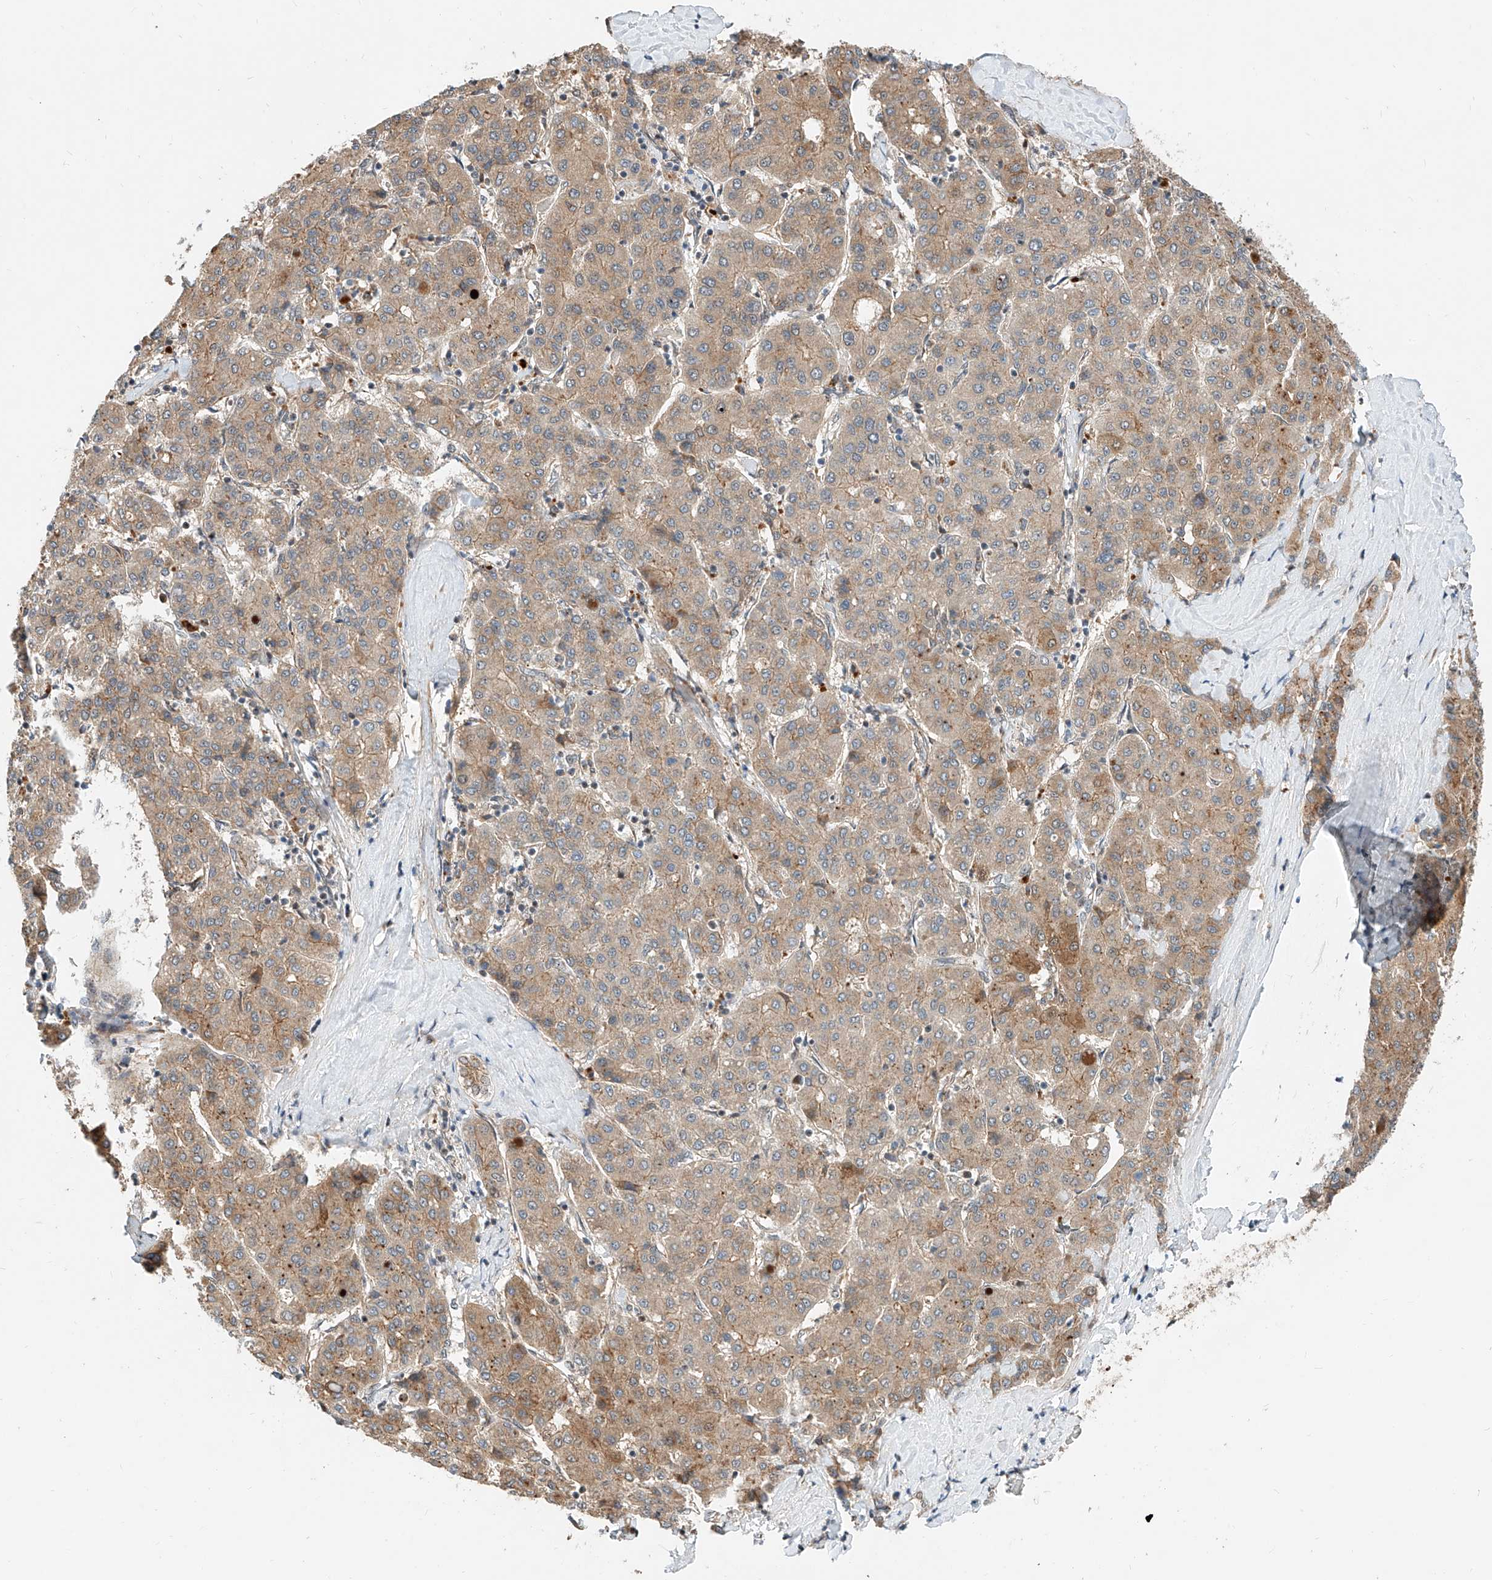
{"staining": {"intensity": "moderate", "quantity": ">75%", "location": "cytoplasmic/membranous"}, "tissue": "liver cancer", "cell_type": "Tumor cells", "image_type": "cancer", "snomed": [{"axis": "morphology", "description": "Carcinoma, Hepatocellular, NOS"}, {"axis": "topography", "description": "Liver"}], "caption": "A micrograph of human hepatocellular carcinoma (liver) stained for a protein exhibits moderate cytoplasmic/membranous brown staining in tumor cells.", "gene": "CPAMD8", "patient": {"sex": "male", "age": 65}}